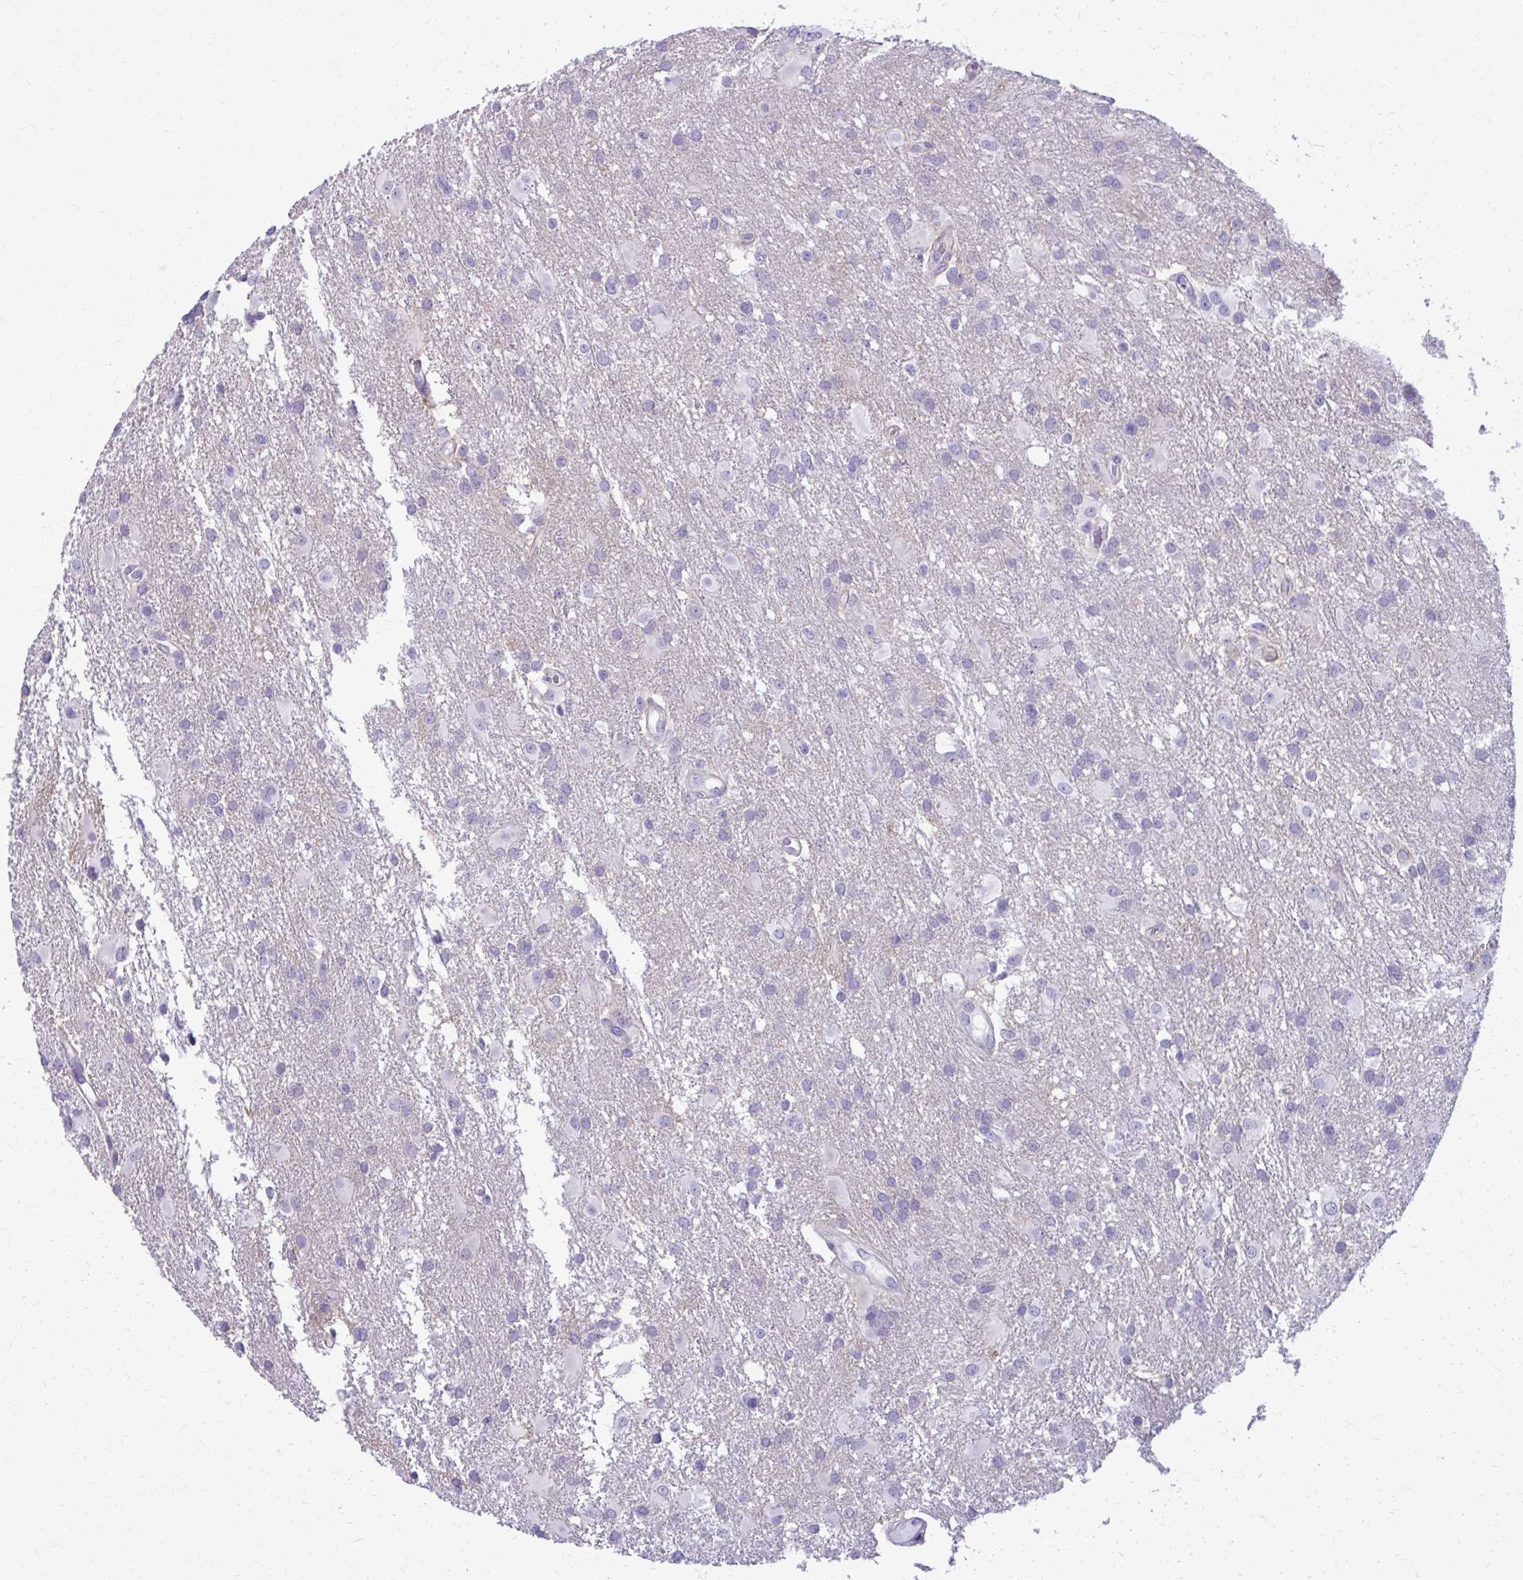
{"staining": {"intensity": "negative", "quantity": "none", "location": "none"}, "tissue": "glioma", "cell_type": "Tumor cells", "image_type": "cancer", "snomed": [{"axis": "morphology", "description": "Glioma, malignant, High grade"}, {"axis": "topography", "description": "Brain"}], "caption": "IHC histopathology image of neoplastic tissue: human glioma stained with DAB (3,3'-diaminobenzidine) reveals no significant protein staining in tumor cells. (DAB immunohistochemistry (IHC) visualized using brightfield microscopy, high magnification).", "gene": "CD38", "patient": {"sex": "male", "age": 53}}